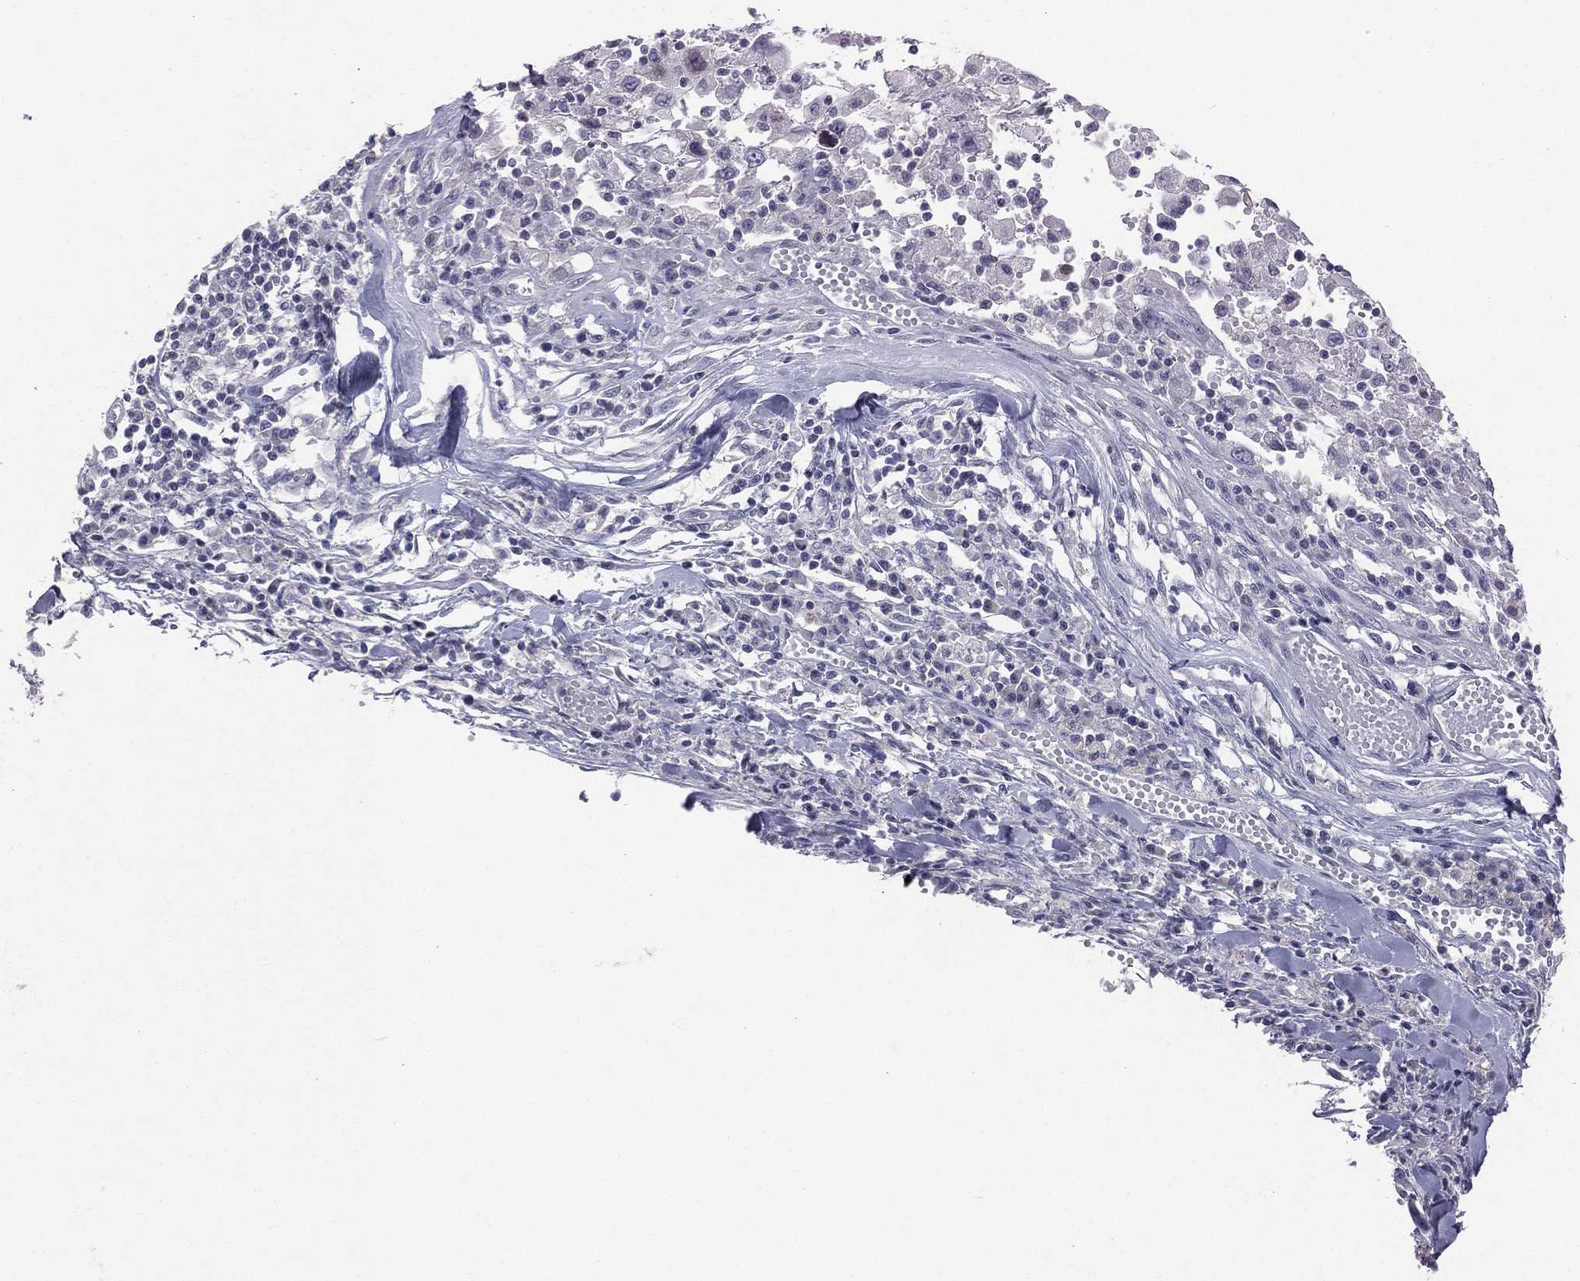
{"staining": {"intensity": "negative", "quantity": "none", "location": "none"}, "tissue": "melanoma", "cell_type": "Tumor cells", "image_type": "cancer", "snomed": [{"axis": "morphology", "description": "Malignant melanoma, Metastatic site"}, {"axis": "topography", "description": "Lymph node"}], "caption": "Tumor cells are negative for brown protein staining in malignant melanoma (metastatic site).", "gene": "DMKN", "patient": {"sex": "male", "age": 50}}